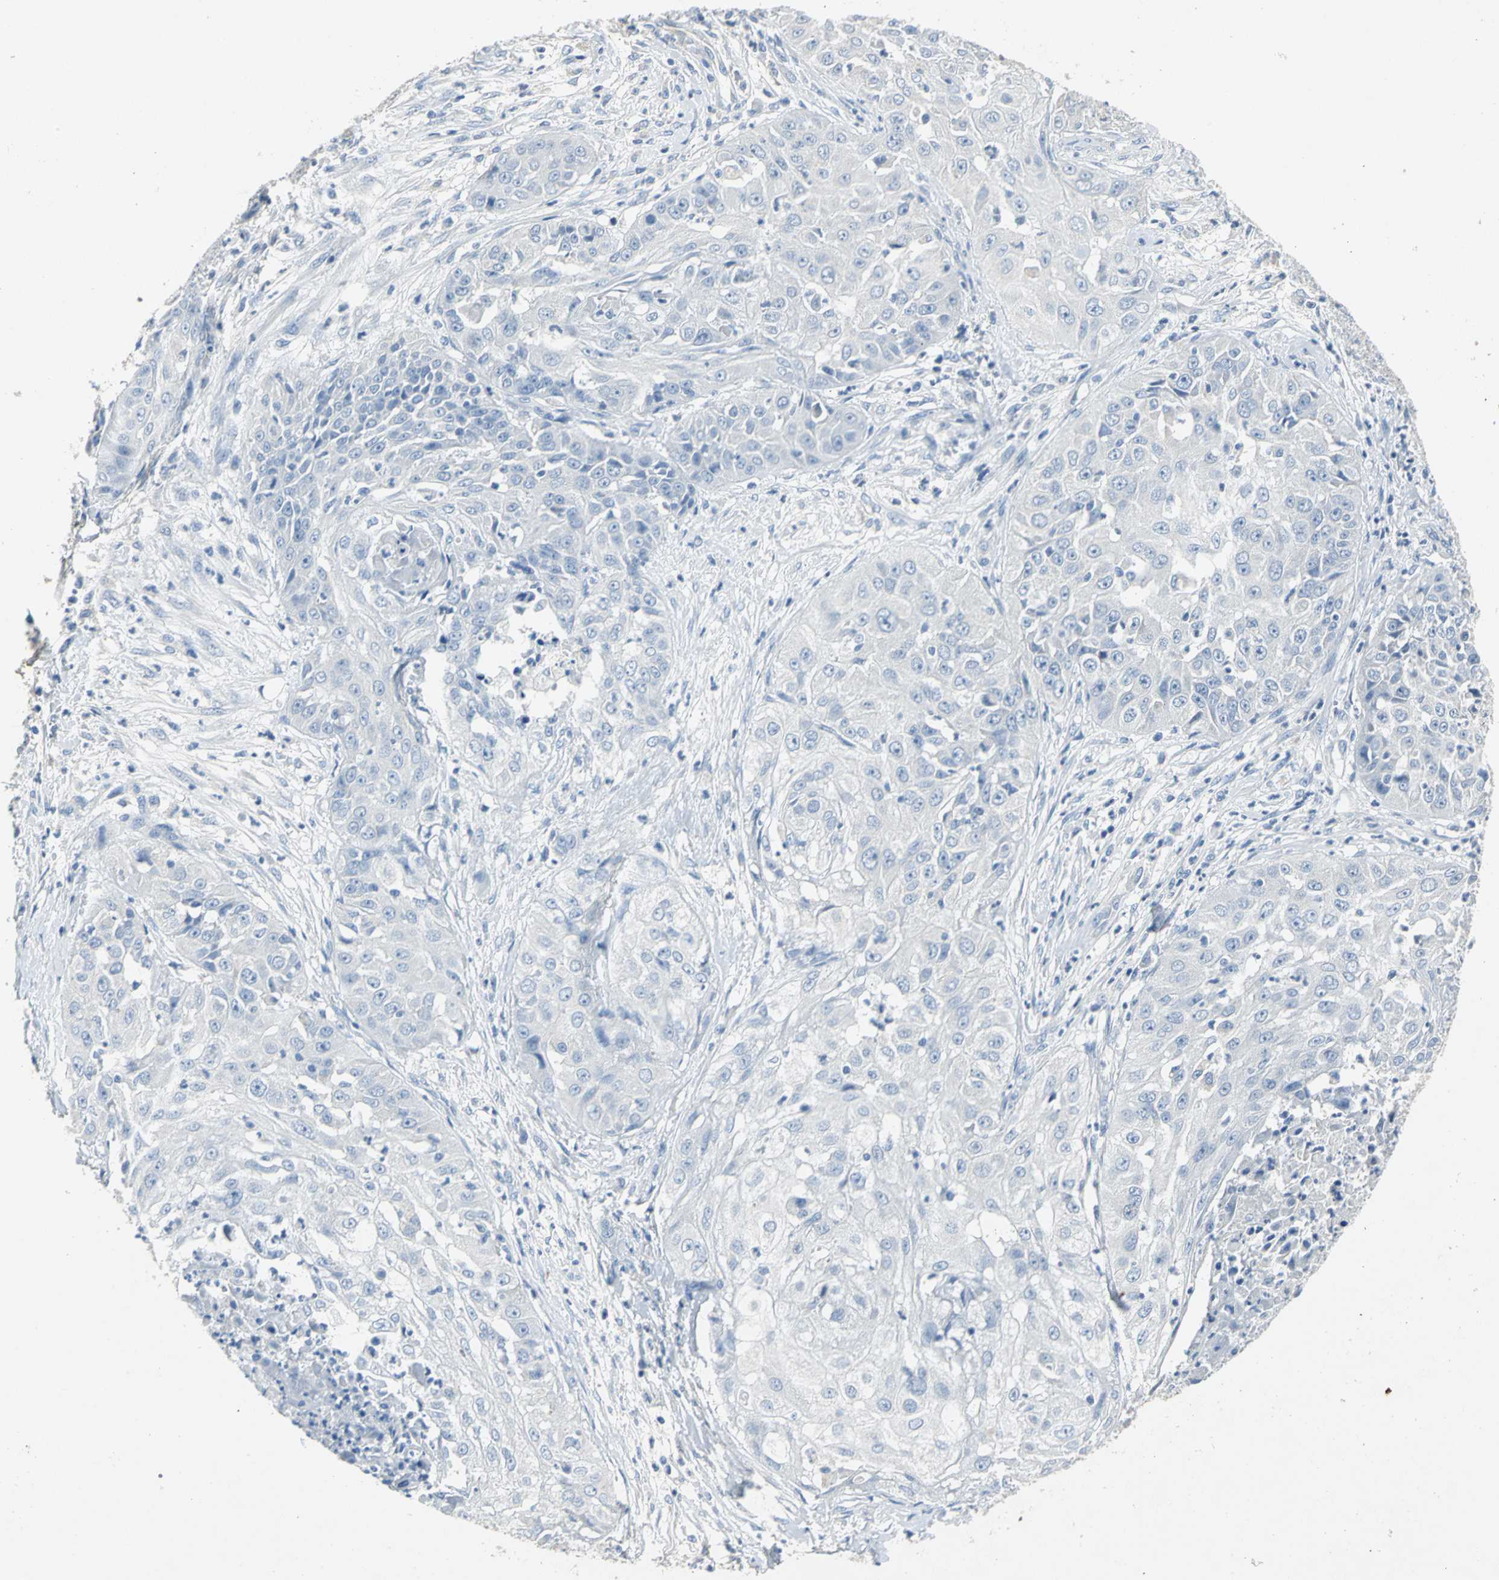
{"staining": {"intensity": "negative", "quantity": "none", "location": "none"}, "tissue": "cervical cancer", "cell_type": "Tumor cells", "image_type": "cancer", "snomed": [{"axis": "morphology", "description": "Squamous cell carcinoma, NOS"}, {"axis": "topography", "description": "Cervix"}], "caption": "An immunohistochemistry (IHC) histopathology image of cervical cancer is shown. There is no staining in tumor cells of cervical cancer.", "gene": "EFNB3", "patient": {"sex": "female", "age": 64}}